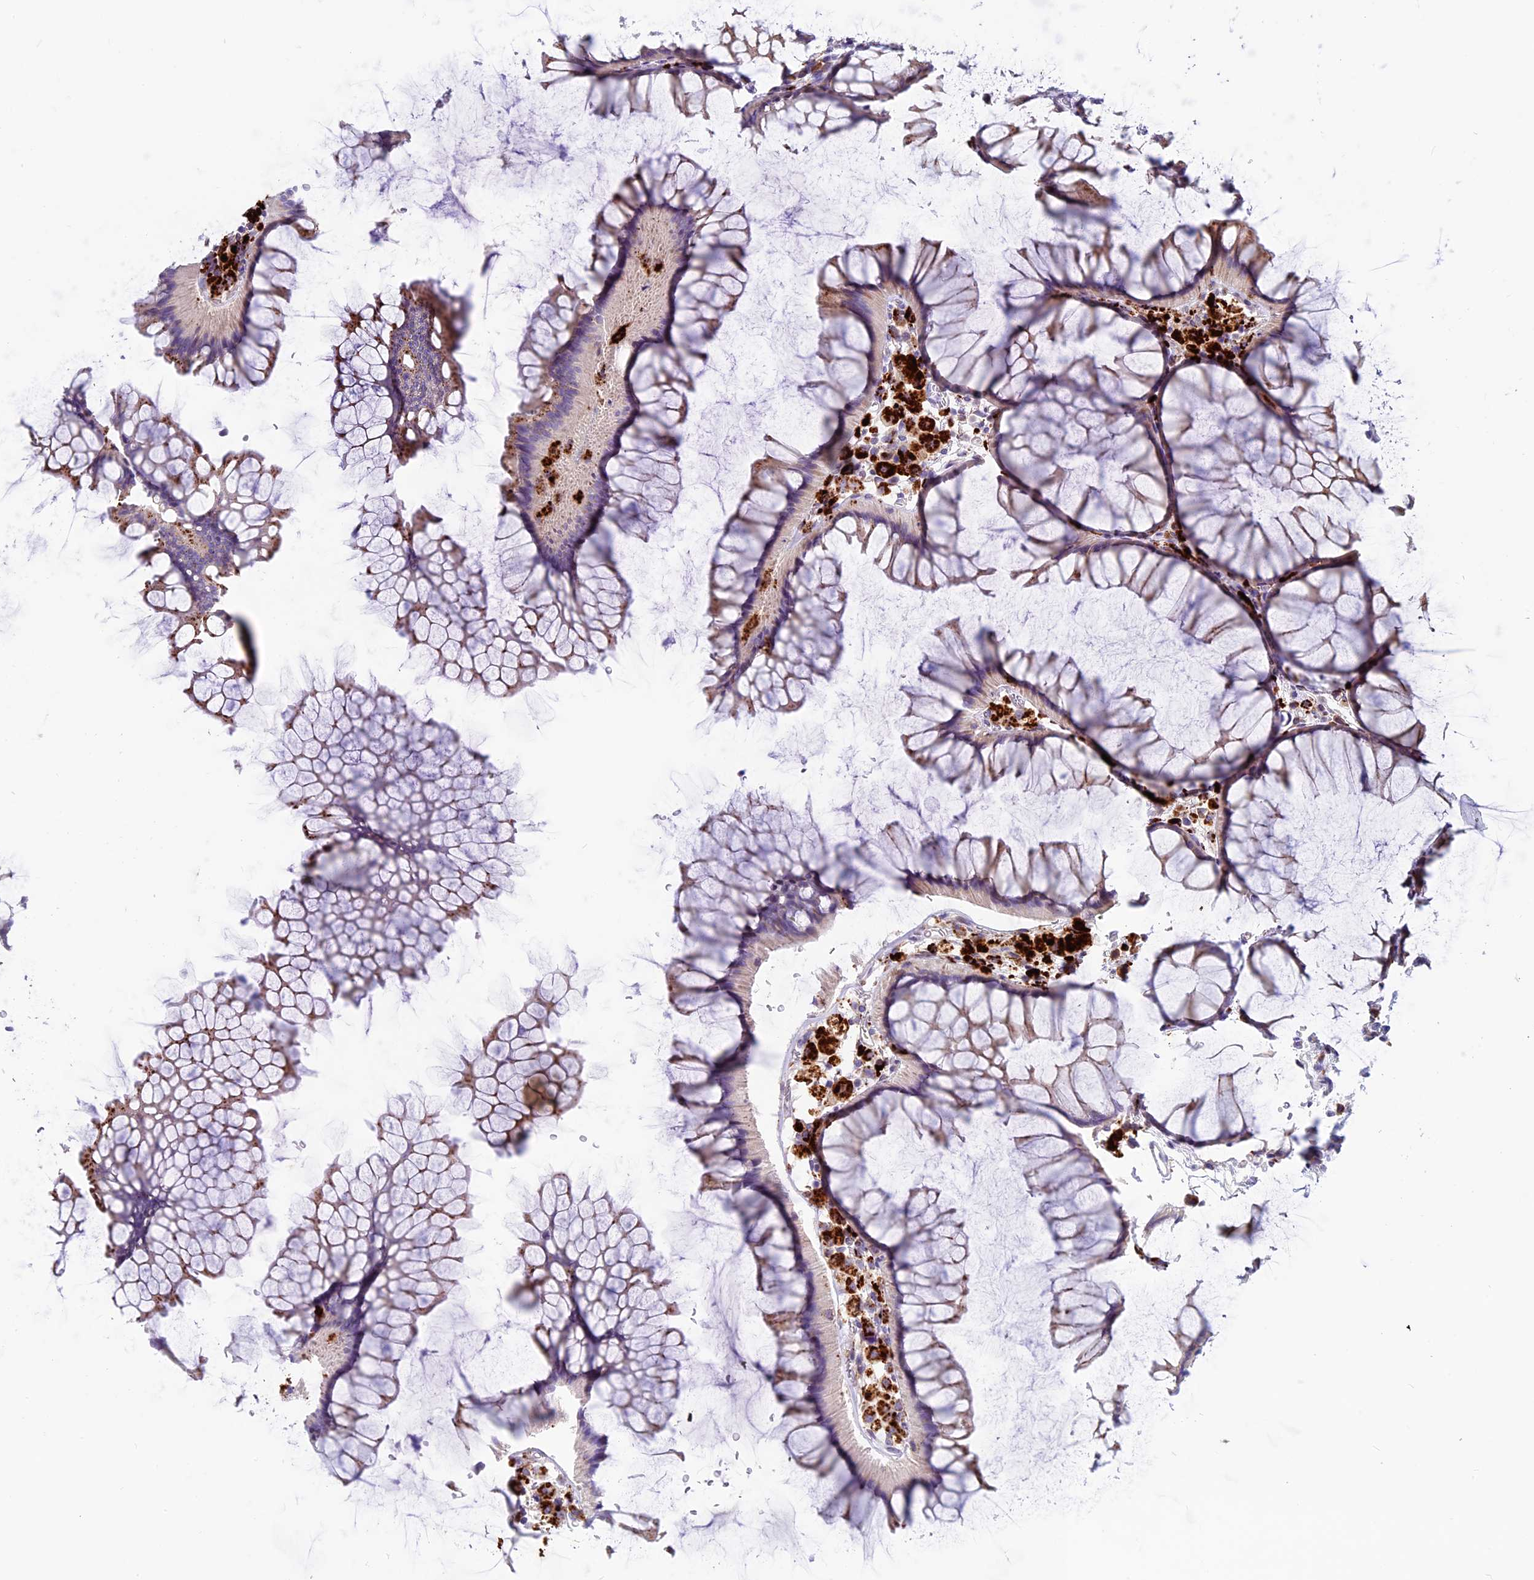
{"staining": {"intensity": "moderate", "quantity": ">75%", "location": "cytoplasmic/membranous"}, "tissue": "colon", "cell_type": "Glandular cells", "image_type": "normal", "snomed": [{"axis": "morphology", "description": "Normal tissue, NOS"}, {"axis": "topography", "description": "Colon"}], "caption": "Colon stained with immunohistochemistry (IHC) demonstrates moderate cytoplasmic/membranous staining in about >75% of glandular cells.", "gene": "THRSP", "patient": {"sex": "female", "age": 82}}